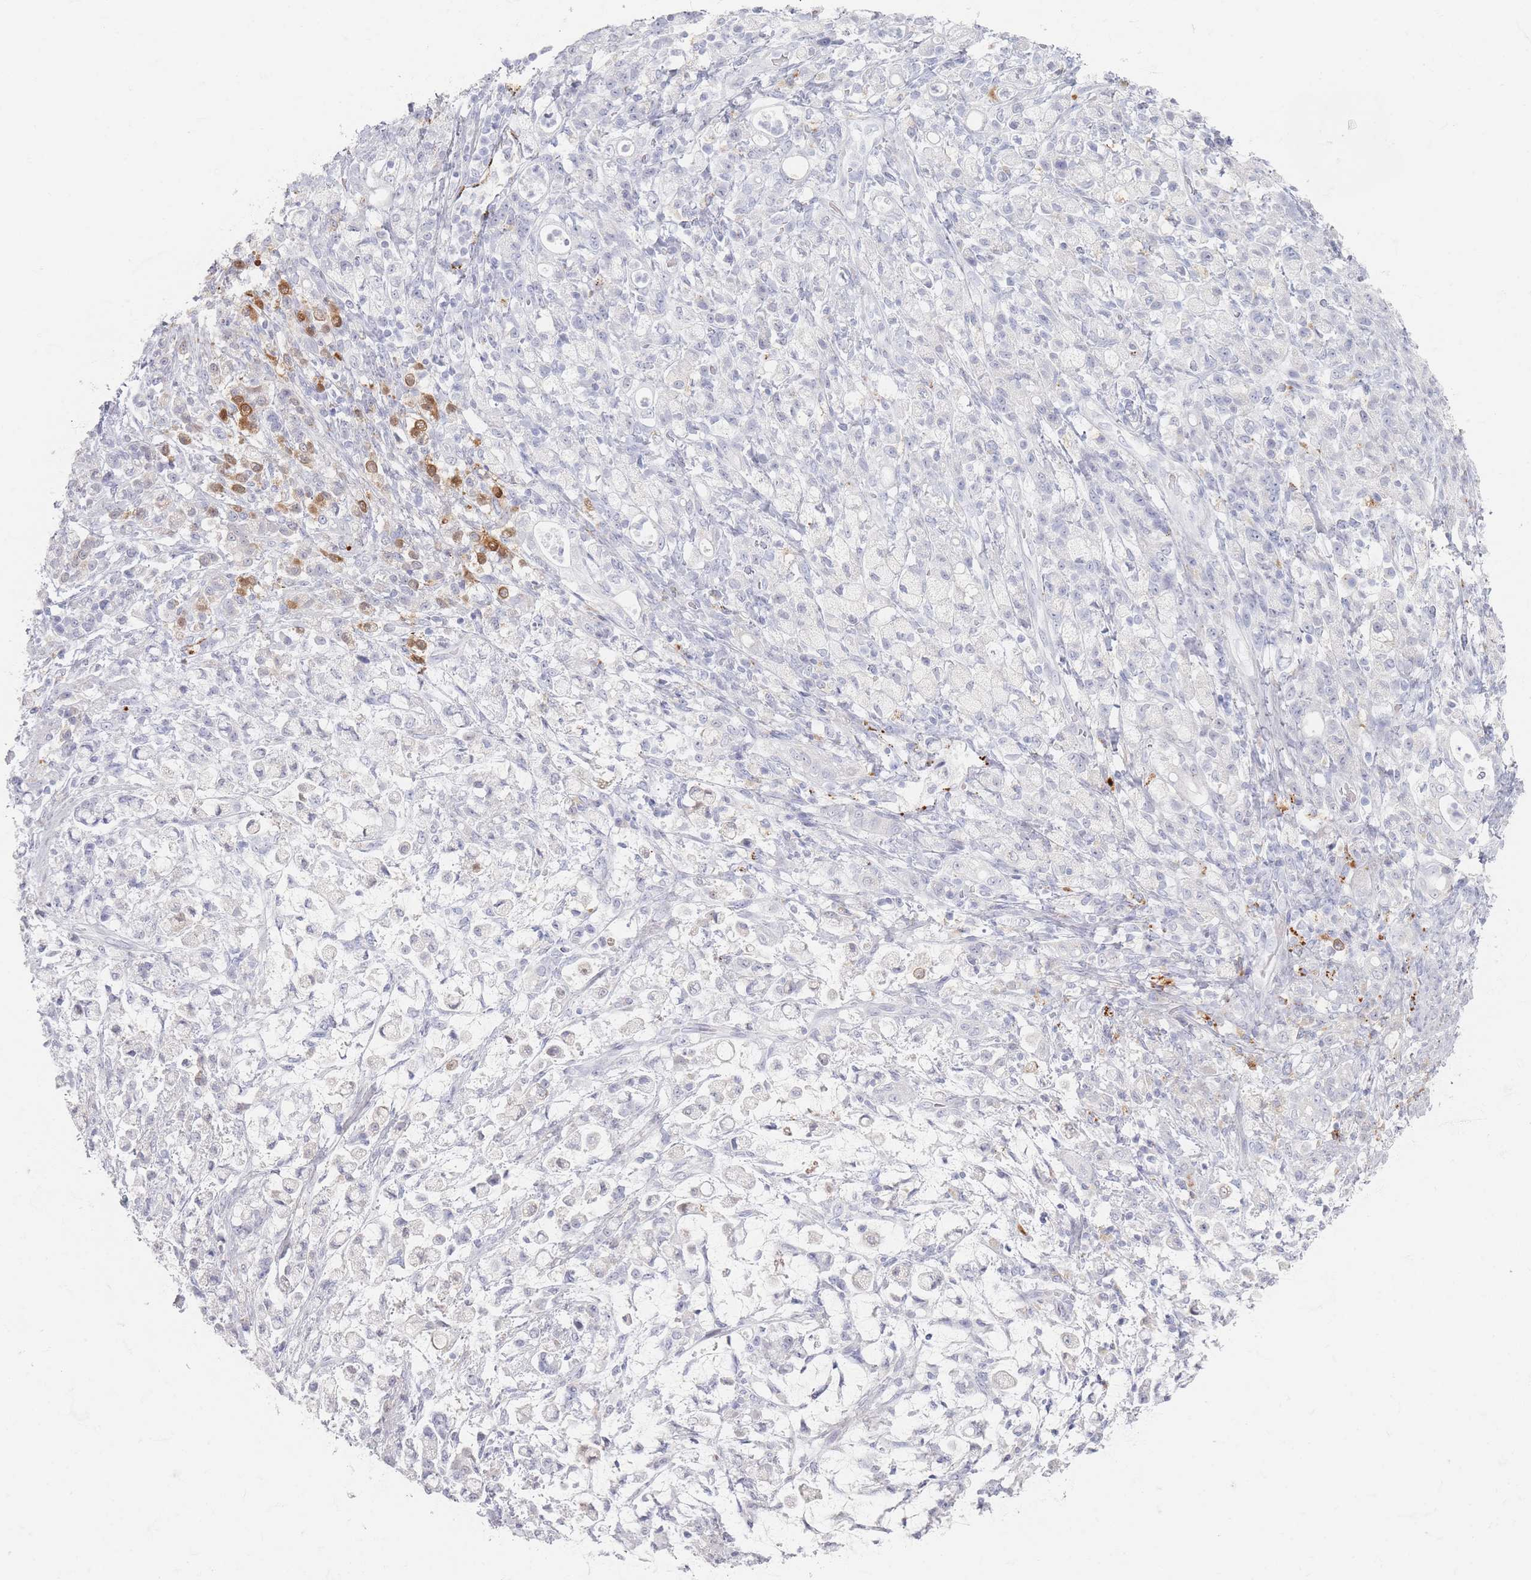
{"staining": {"intensity": "negative", "quantity": "none", "location": "none"}, "tissue": "stomach cancer", "cell_type": "Tumor cells", "image_type": "cancer", "snomed": [{"axis": "morphology", "description": "Adenocarcinoma, NOS"}, {"axis": "topography", "description": "Stomach"}], "caption": "The histopathology image displays no significant staining in tumor cells of stomach adenocarcinoma.", "gene": "SLC2A11", "patient": {"sex": "female", "age": 60}}